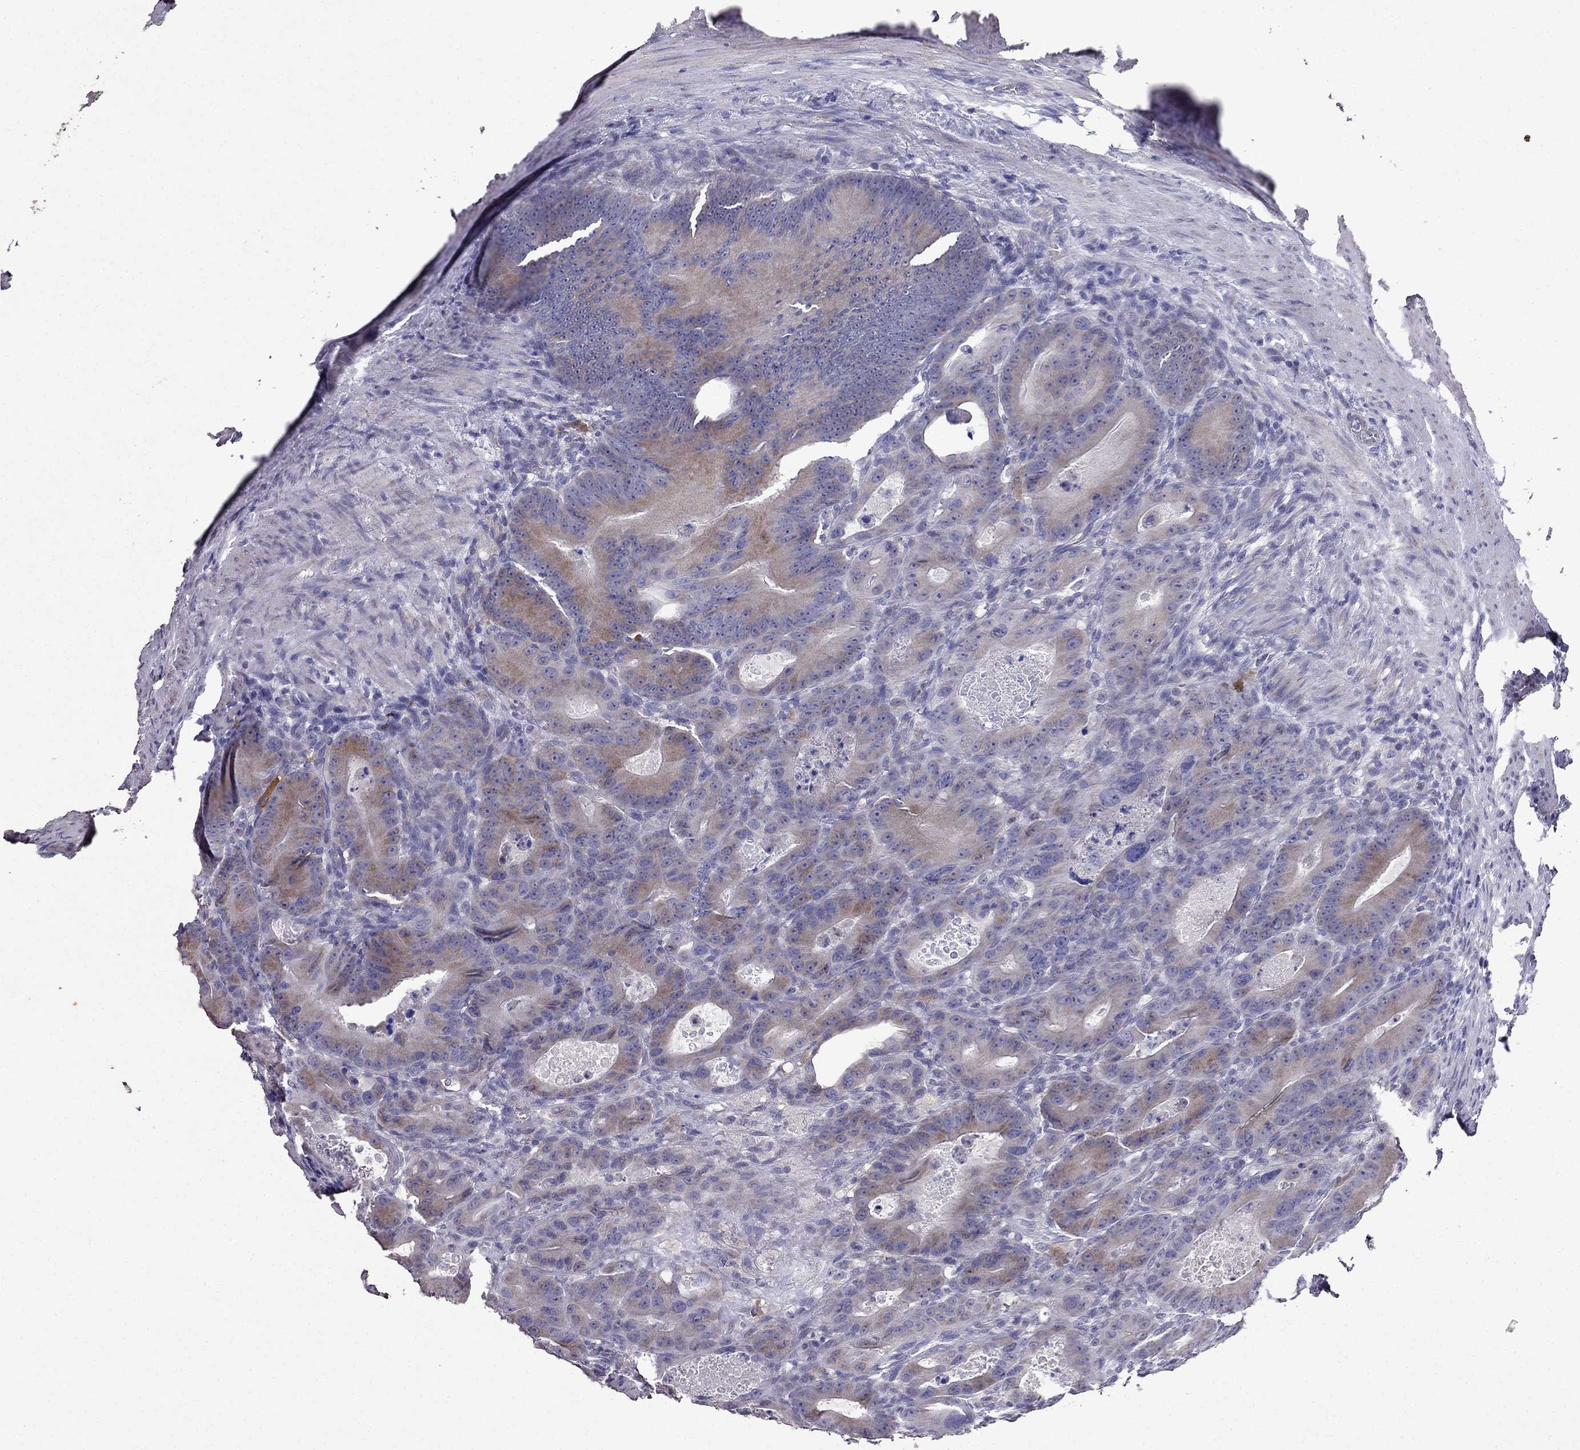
{"staining": {"intensity": "moderate", "quantity": "<25%", "location": "cytoplasmic/membranous"}, "tissue": "colorectal cancer", "cell_type": "Tumor cells", "image_type": "cancer", "snomed": [{"axis": "morphology", "description": "Adenocarcinoma, NOS"}, {"axis": "topography", "description": "Rectum"}], "caption": "Approximately <25% of tumor cells in human colorectal cancer (adenocarcinoma) show moderate cytoplasmic/membranous protein expression as visualized by brown immunohistochemical staining.", "gene": "AK5", "patient": {"sex": "male", "age": 64}}